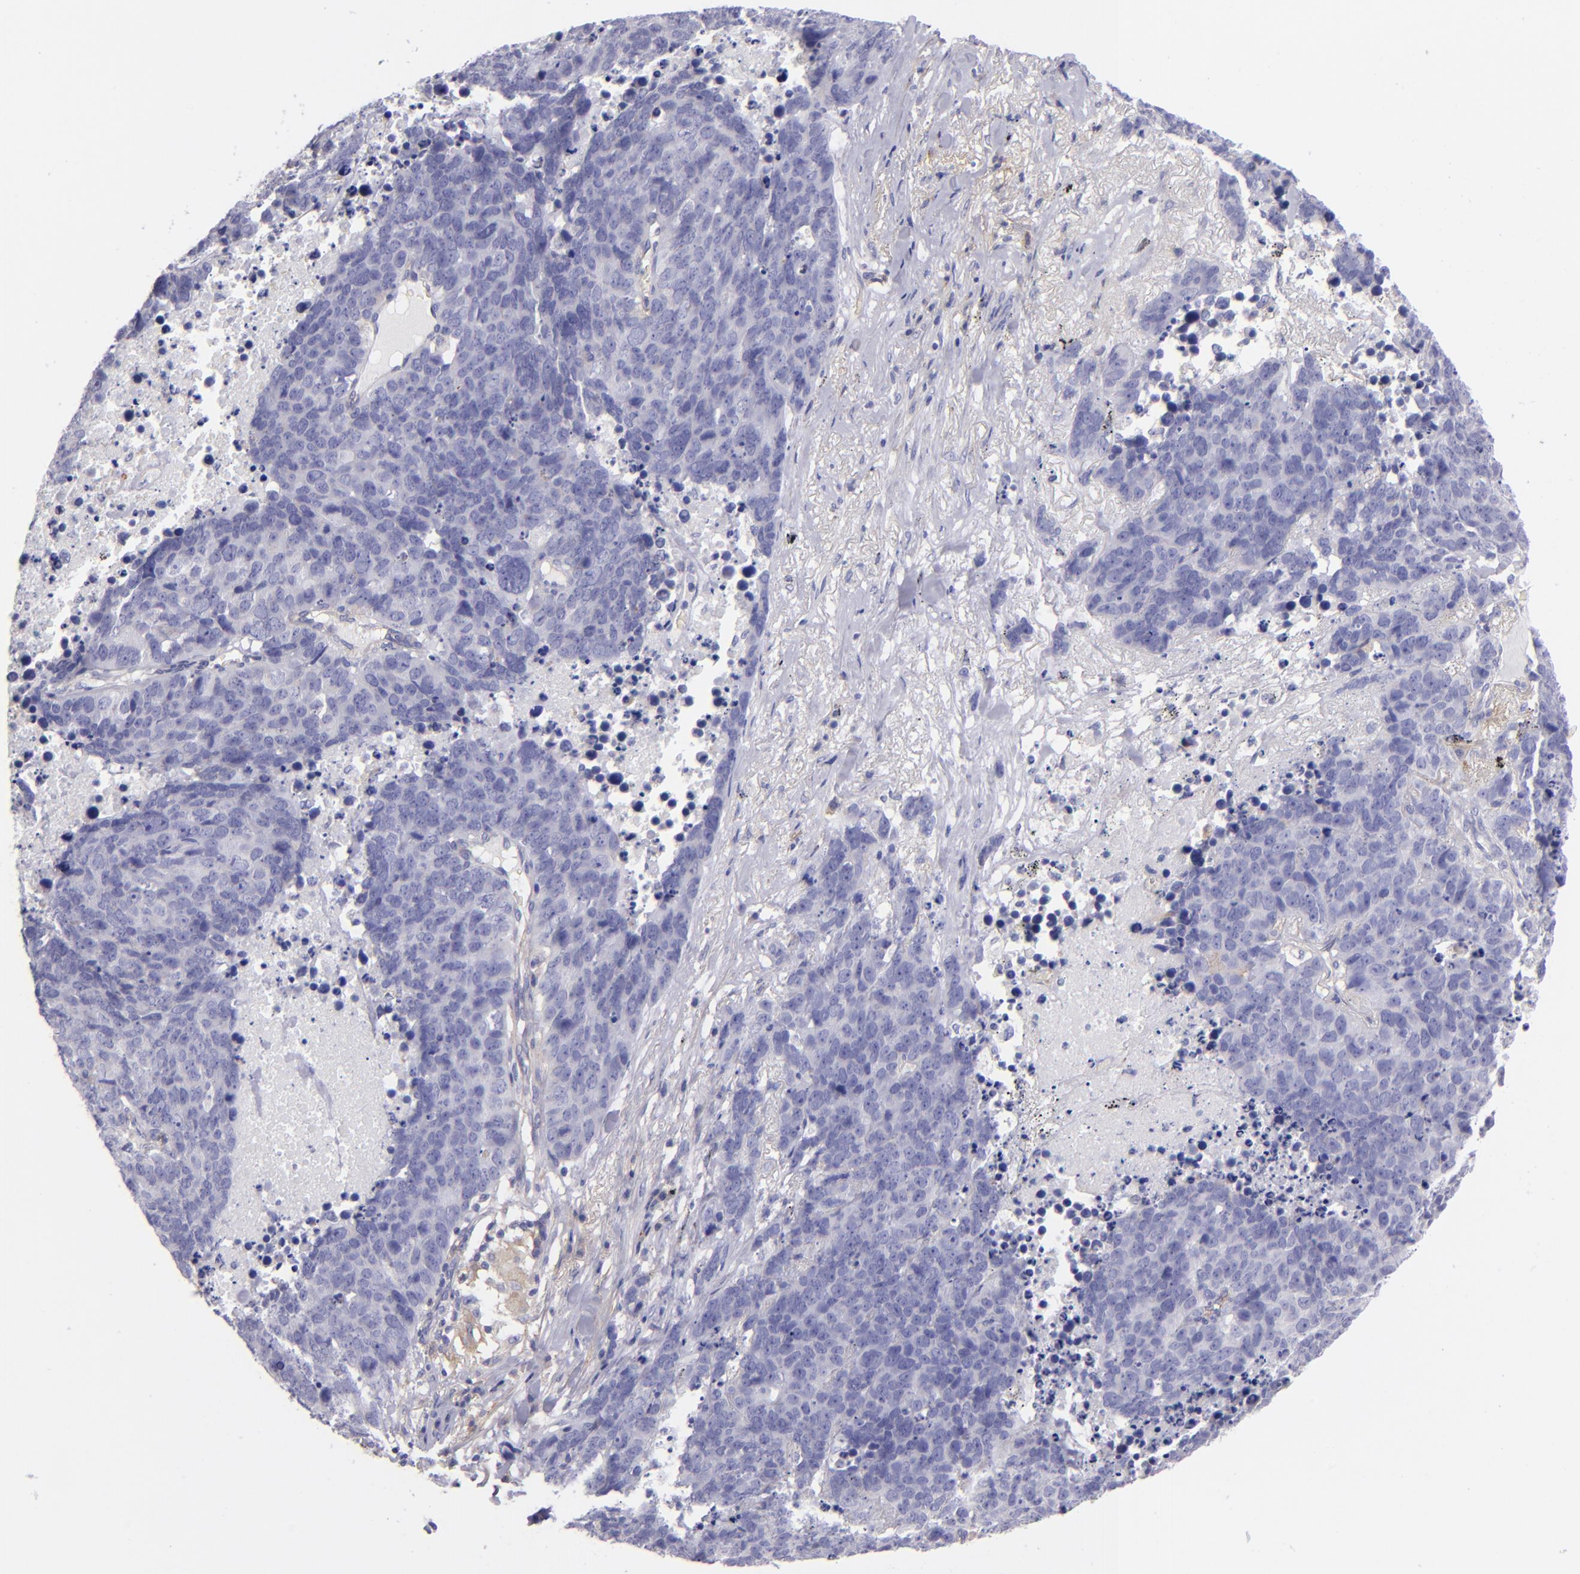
{"staining": {"intensity": "negative", "quantity": "none", "location": "none"}, "tissue": "lung cancer", "cell_type": "Tumor cells", "image_type": "cancer", "snomed": [{"axis": "morphology", "description": "Carcinoid, malignant, NOS"}, {"axis": "topography", "description": "Lung"}], "caption": "Immunohistochemistry of human lung cancer (carcinoid (malignant)) shows no staining in tumor cells.", "gene": "ENTPD1", "patient": {"sex": "male", "age": 60}}